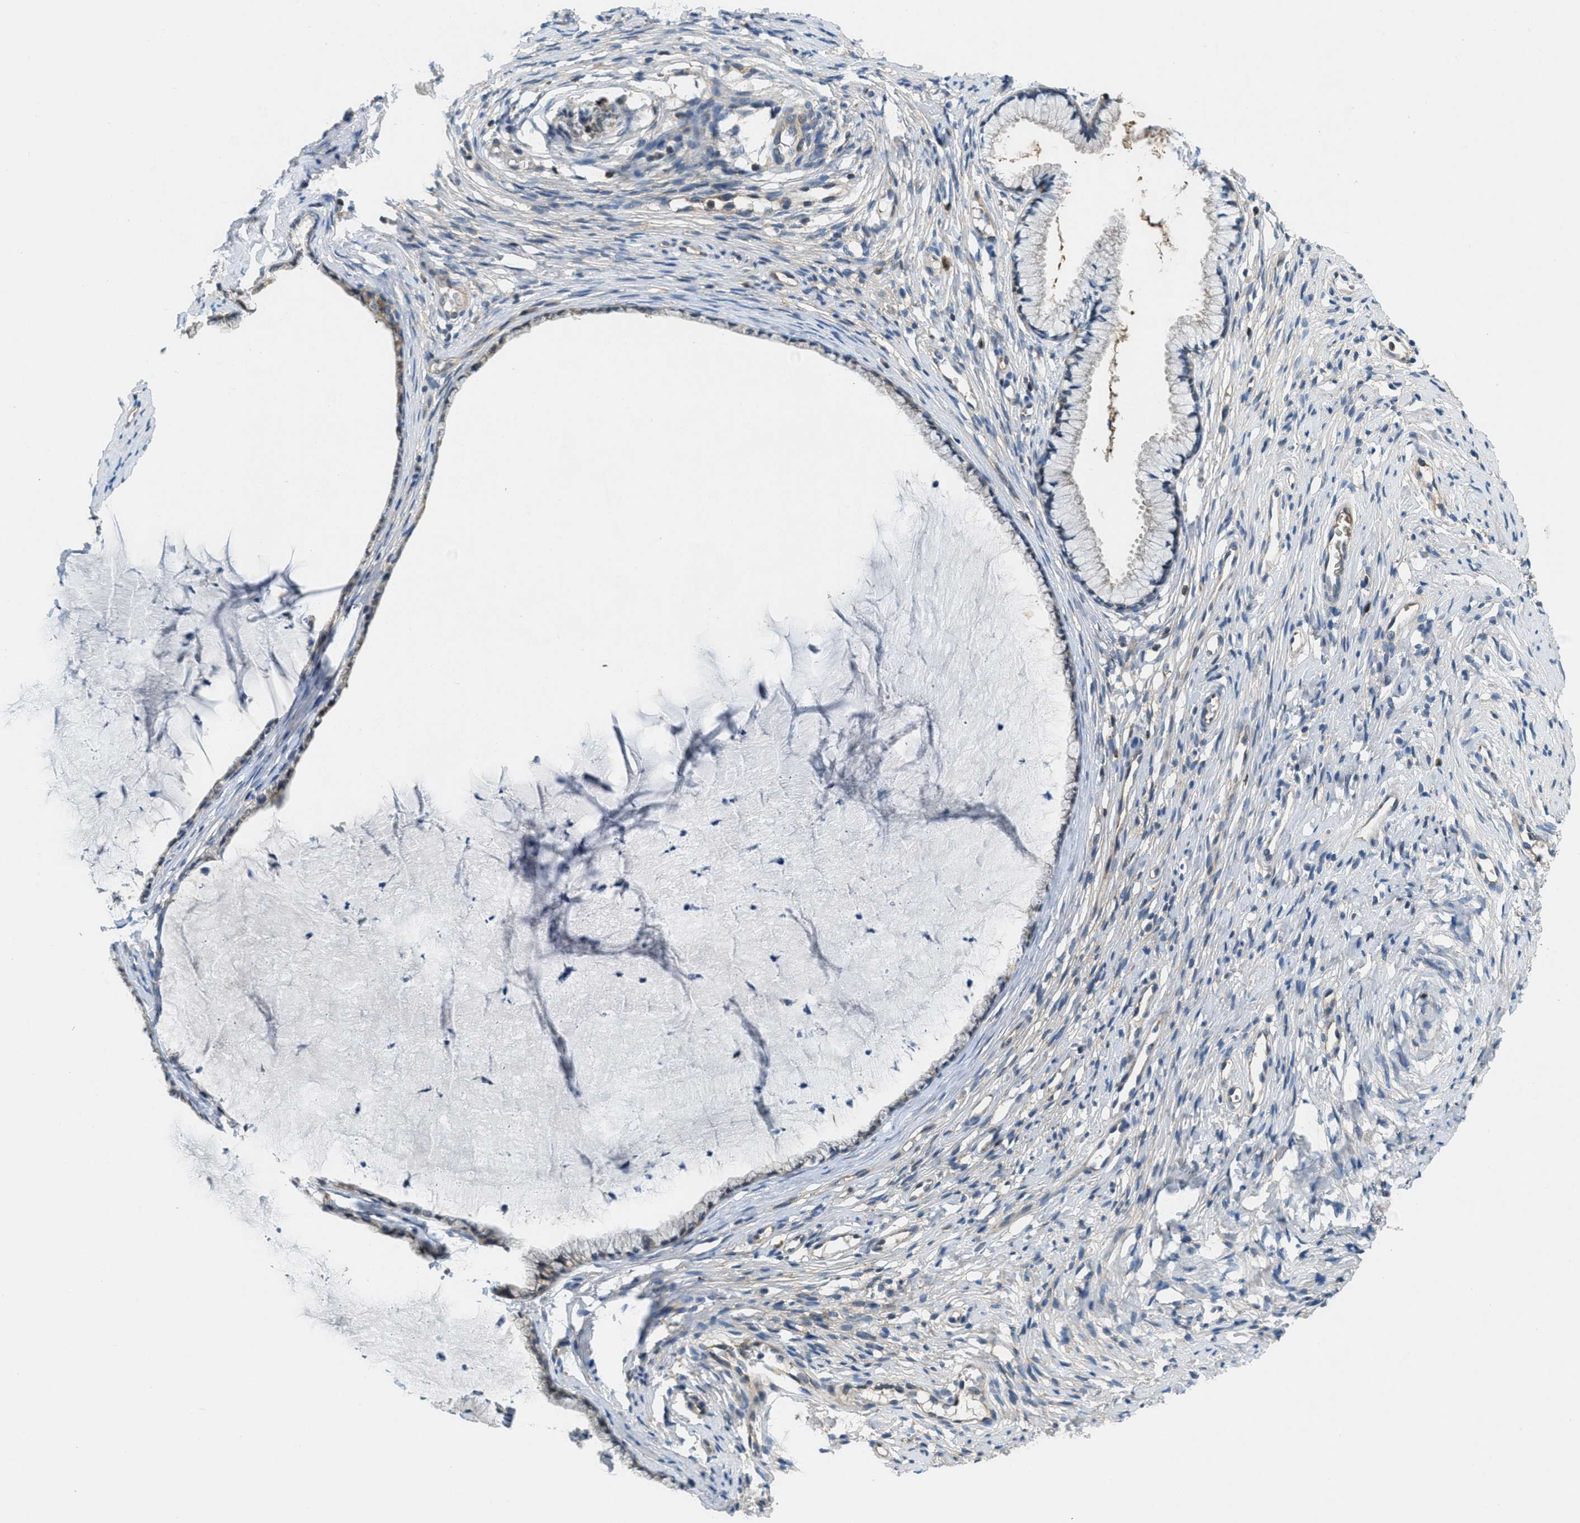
{"staining": {"intensity": "moderate", "quantity": "<25%", "location": "cytoplasmic/membranous"}, "tissue": "cervix", "cell_type": "Glandular cells", "image_type": "normal", "snomed": [{"axis": "morphology", "description": "Normal tissue, NOS"}, {"axis": "topography", "description": "Cervix"}], "caption": "Immunohistochemical staining of unremarkable human cervix displays <25% levels of moderate cytoplasmic/membranous protein staining in about <25% of glandular cells.", "gene": "PIP5K1C", "patient": {"sex": "female", "age": 77}}